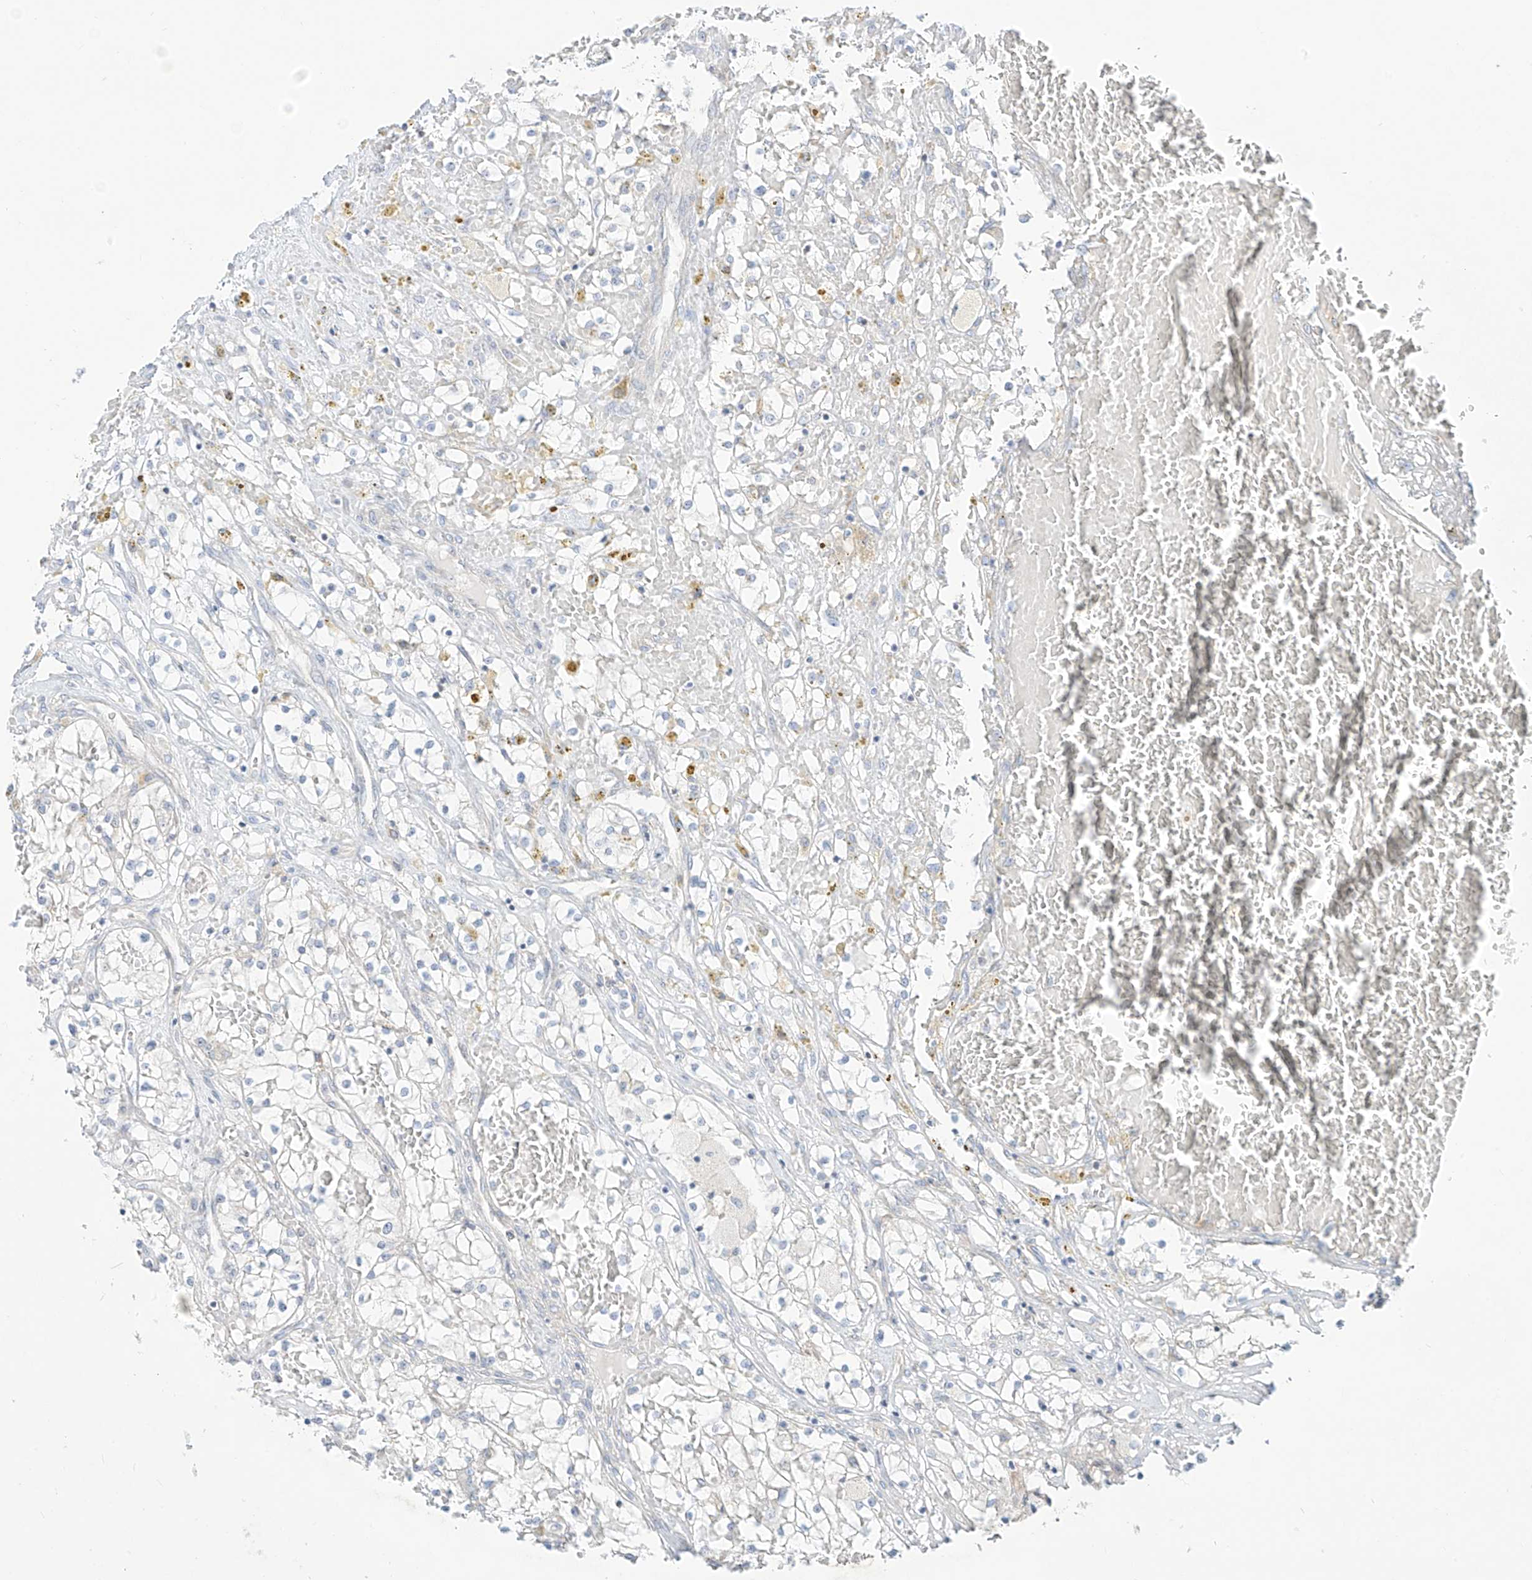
{"staining": {"intensity": "negative", "quantity": "none", "location": "none"}, "tissue": "renal cancer", "cell_type": "Tumor cells", "image_type": "cancer", "snomed": [{"axis": "morphology", "description": "Normal tissue, NOS"}, {"axis": "morphology", "description": "Adenocarcinoma, NOS"}, {"axis": "topography", "description": "Kidney"}], "caption": "A histopathology image of renal adenocarcinoma stained for a protein demonstrates no brown staining in tumor cells.", "gene": "SYTL3", "patient": {"sex": "male", "age": 68}}